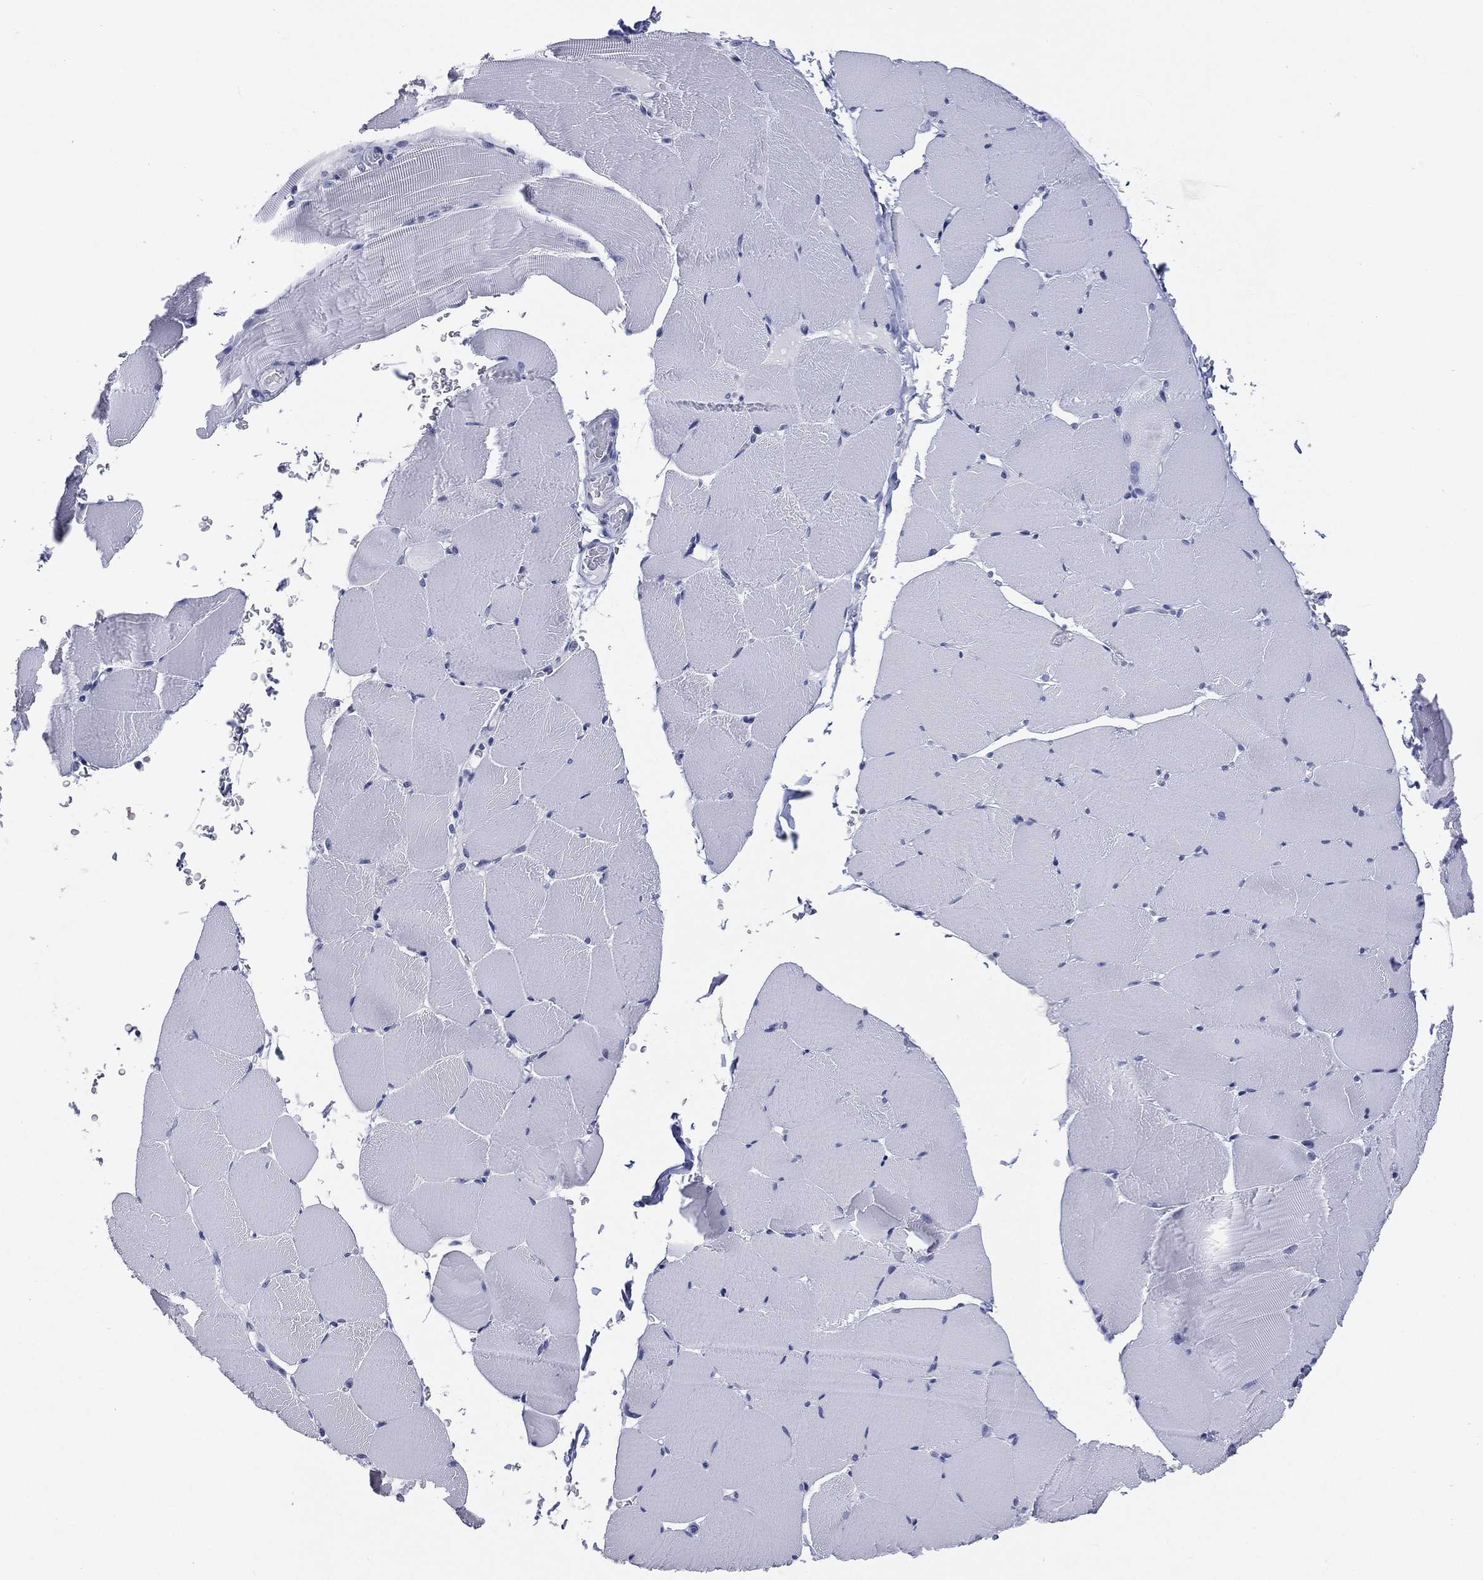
{"staining": {"intensity": "negative", "quantity": "none", "location": "none"}, "tissue": "skeletal muscle", "cell_type": "Myocytes", "image_type": "normal", "snomed": [{"axis": "morphology", "description": "Normal tissue, NOS"}, {"axis": "topography", "description": "Skeletal muscle"}], "caption": "The histopathology image displays no significant staining in myocytes of skeletal muscle.", "gene": "SSX1", "patient": {"sex": "female", "age": 37}}